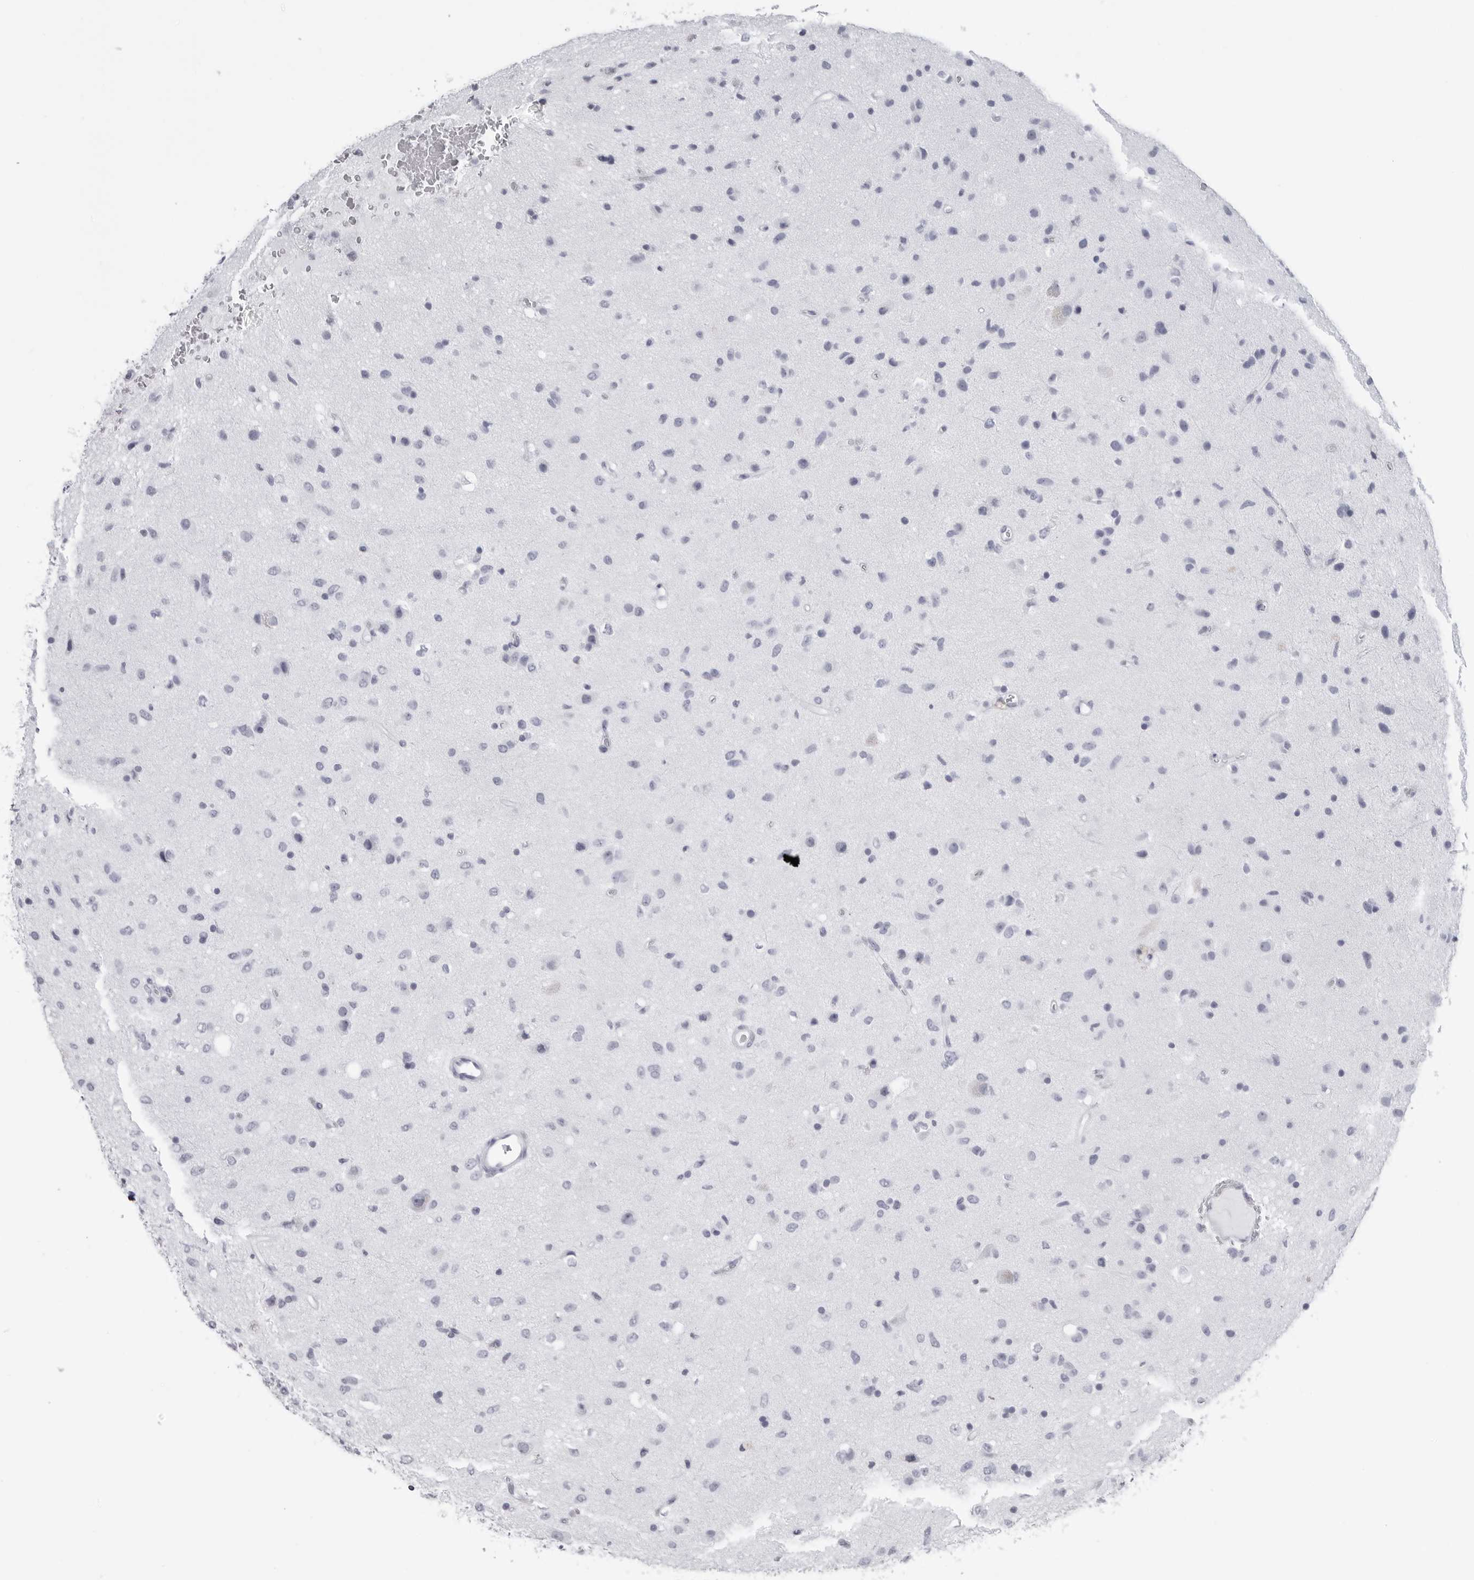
{"staining": {"intensity": "negative", "quantity": "none", "location": "none"}, "tissue": "glioma", "cell_type": "Tumor cells", "image_type": "cancer", "snomed": [{"axis": "morphology", "description": "Glioma, malignant, Low grade"}, {"axis": "topography", "description": "Brain"}], "caption": "High power microscopy histopathology image of an IHC histopathology image of glioma, revealing no significant staining in tumor cells.", "gene": "CST2", "patient": {"sex": "male", "age": 77}}